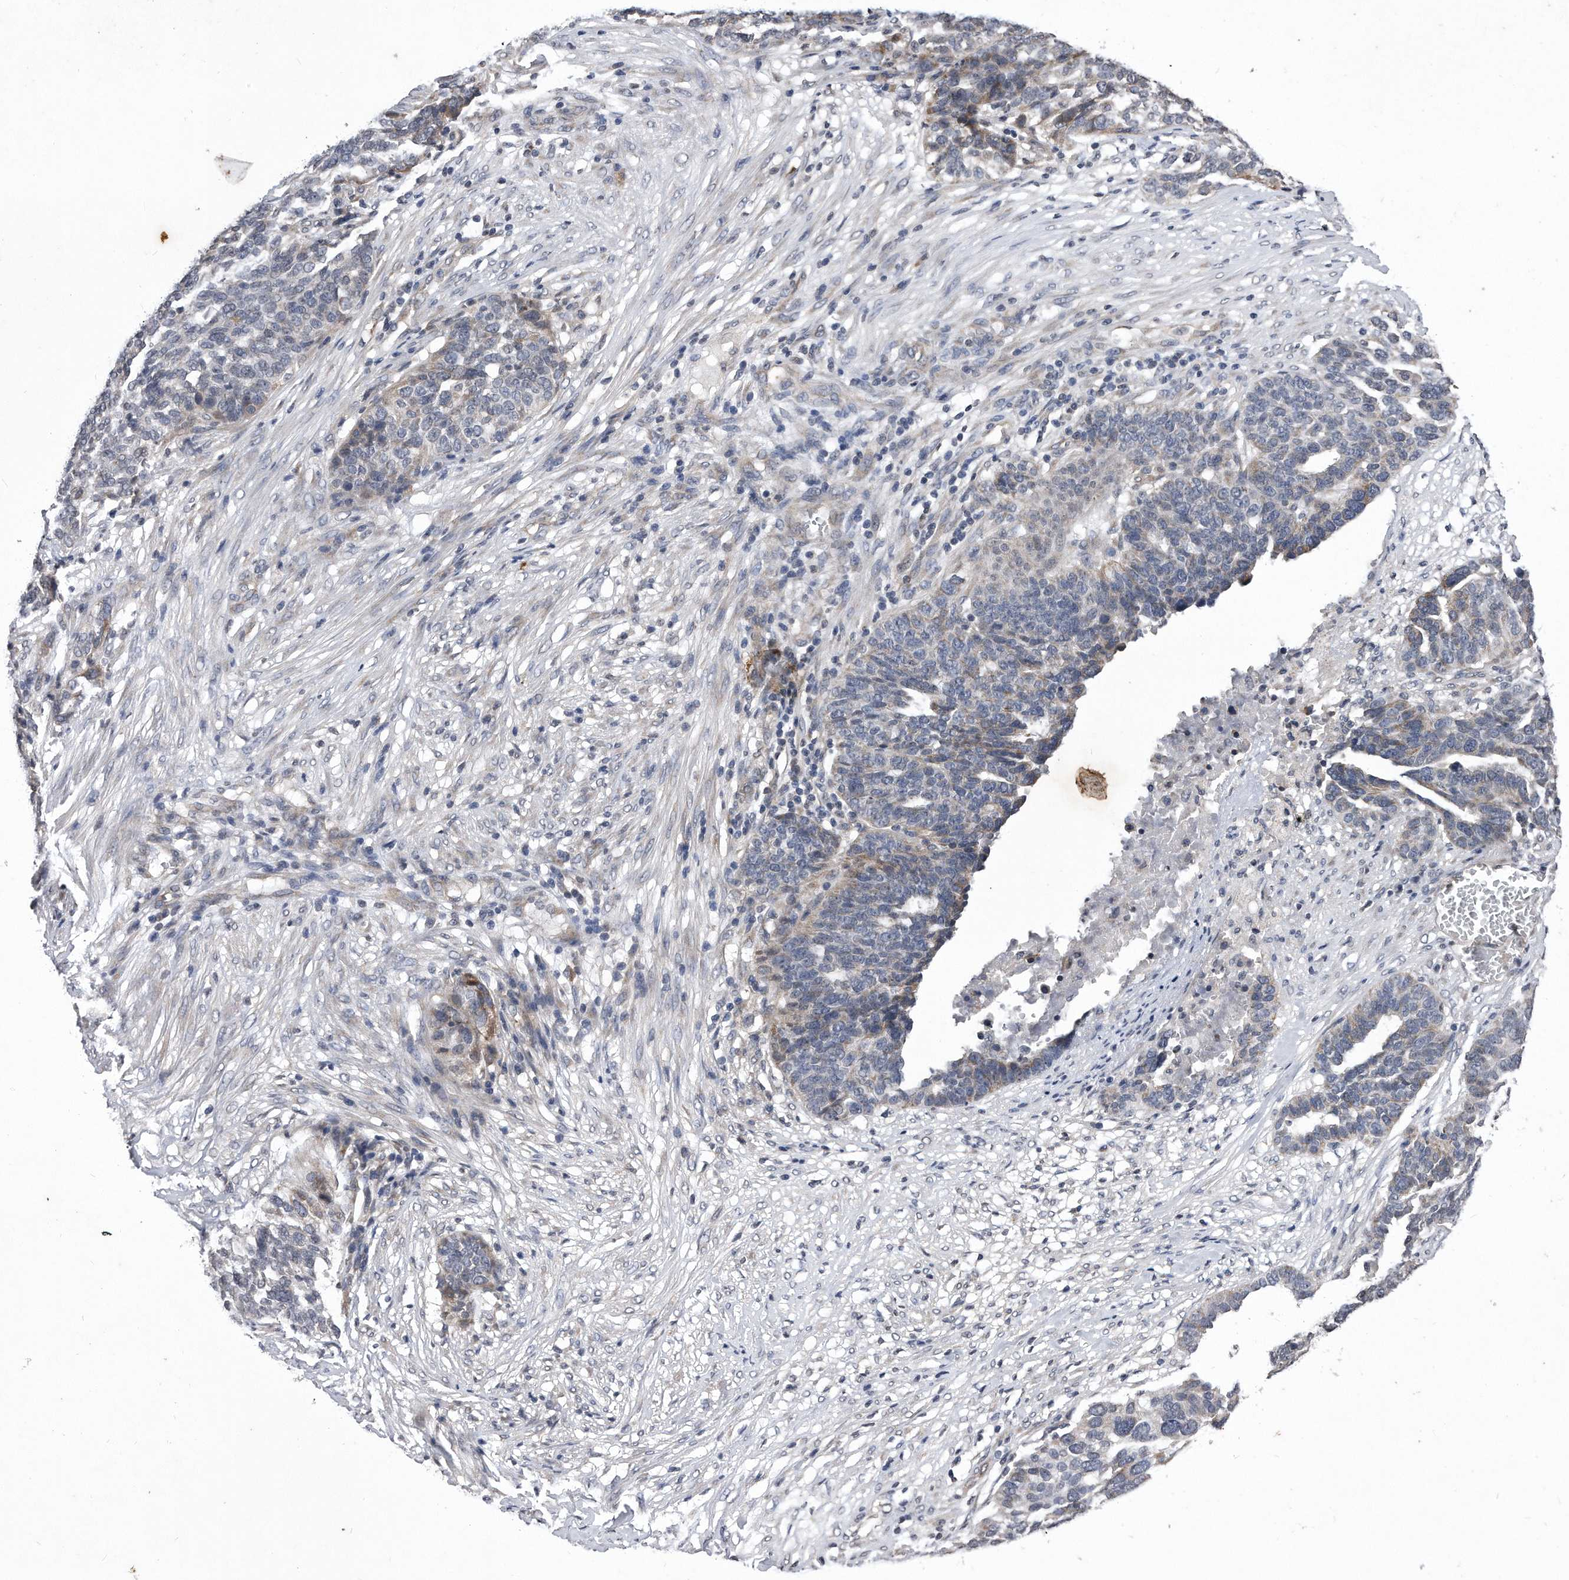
{"staining": {"intensity": "negative", "quantity": "none", "location": "none"}, "tissue": "ovarian cancer", "cell_type": "Tumor cells", "image_type": "cancer", "snomed": [{"axis": "morphology", "description": "Cystadenocarcinoma, serous, NOS"}, {"axis": "topography", "description": "Ovary"}], "caption": "Ovarian cancer (serous cystadenocarcinoma) was stained to show a protein in brown. There is no significant staining in tumor cells.", "gene": "DAB1", "patient": {"sex": "female", "age": 59}}